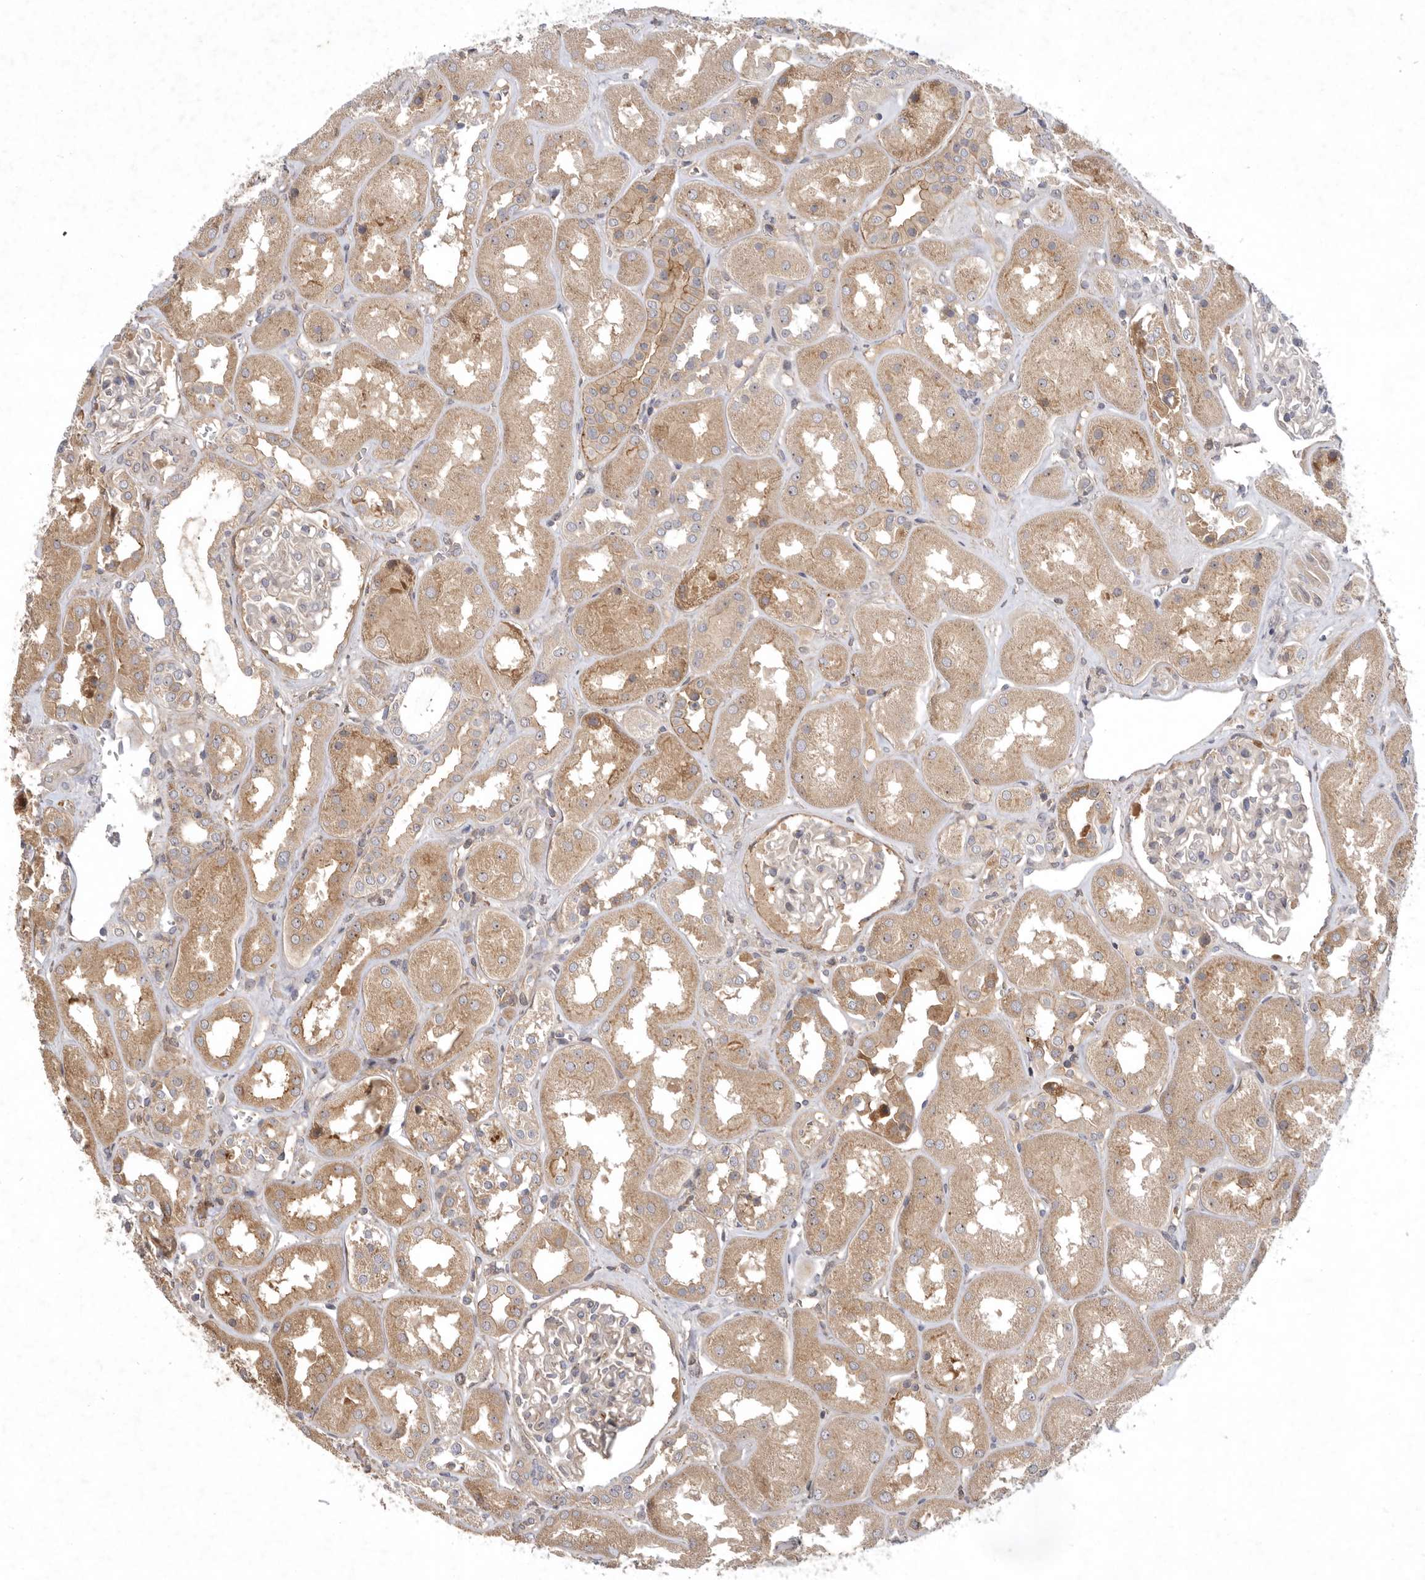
{"staining": {"intensity": "weak", "quantity": "25%-75%", "location": "cytoplasmic/membranous"}, "tissue": "kidney", "cell_type": "Cells in glomeruli", "image_type": "normal", "snomed": [{"axis": "morphology", "description": "Normal tissue, NOS"}, {"axis": "topography", "description": "Kidney"}], "caption": "About 25%-75% of cells in glomeruli in normal kidney demonstrate weak cytoplasmic/membranous protein staining as visualized by brown immunohistochemical staining.", "gene": "KIF2B", "patient": {"sex": "male", "age": 70}}